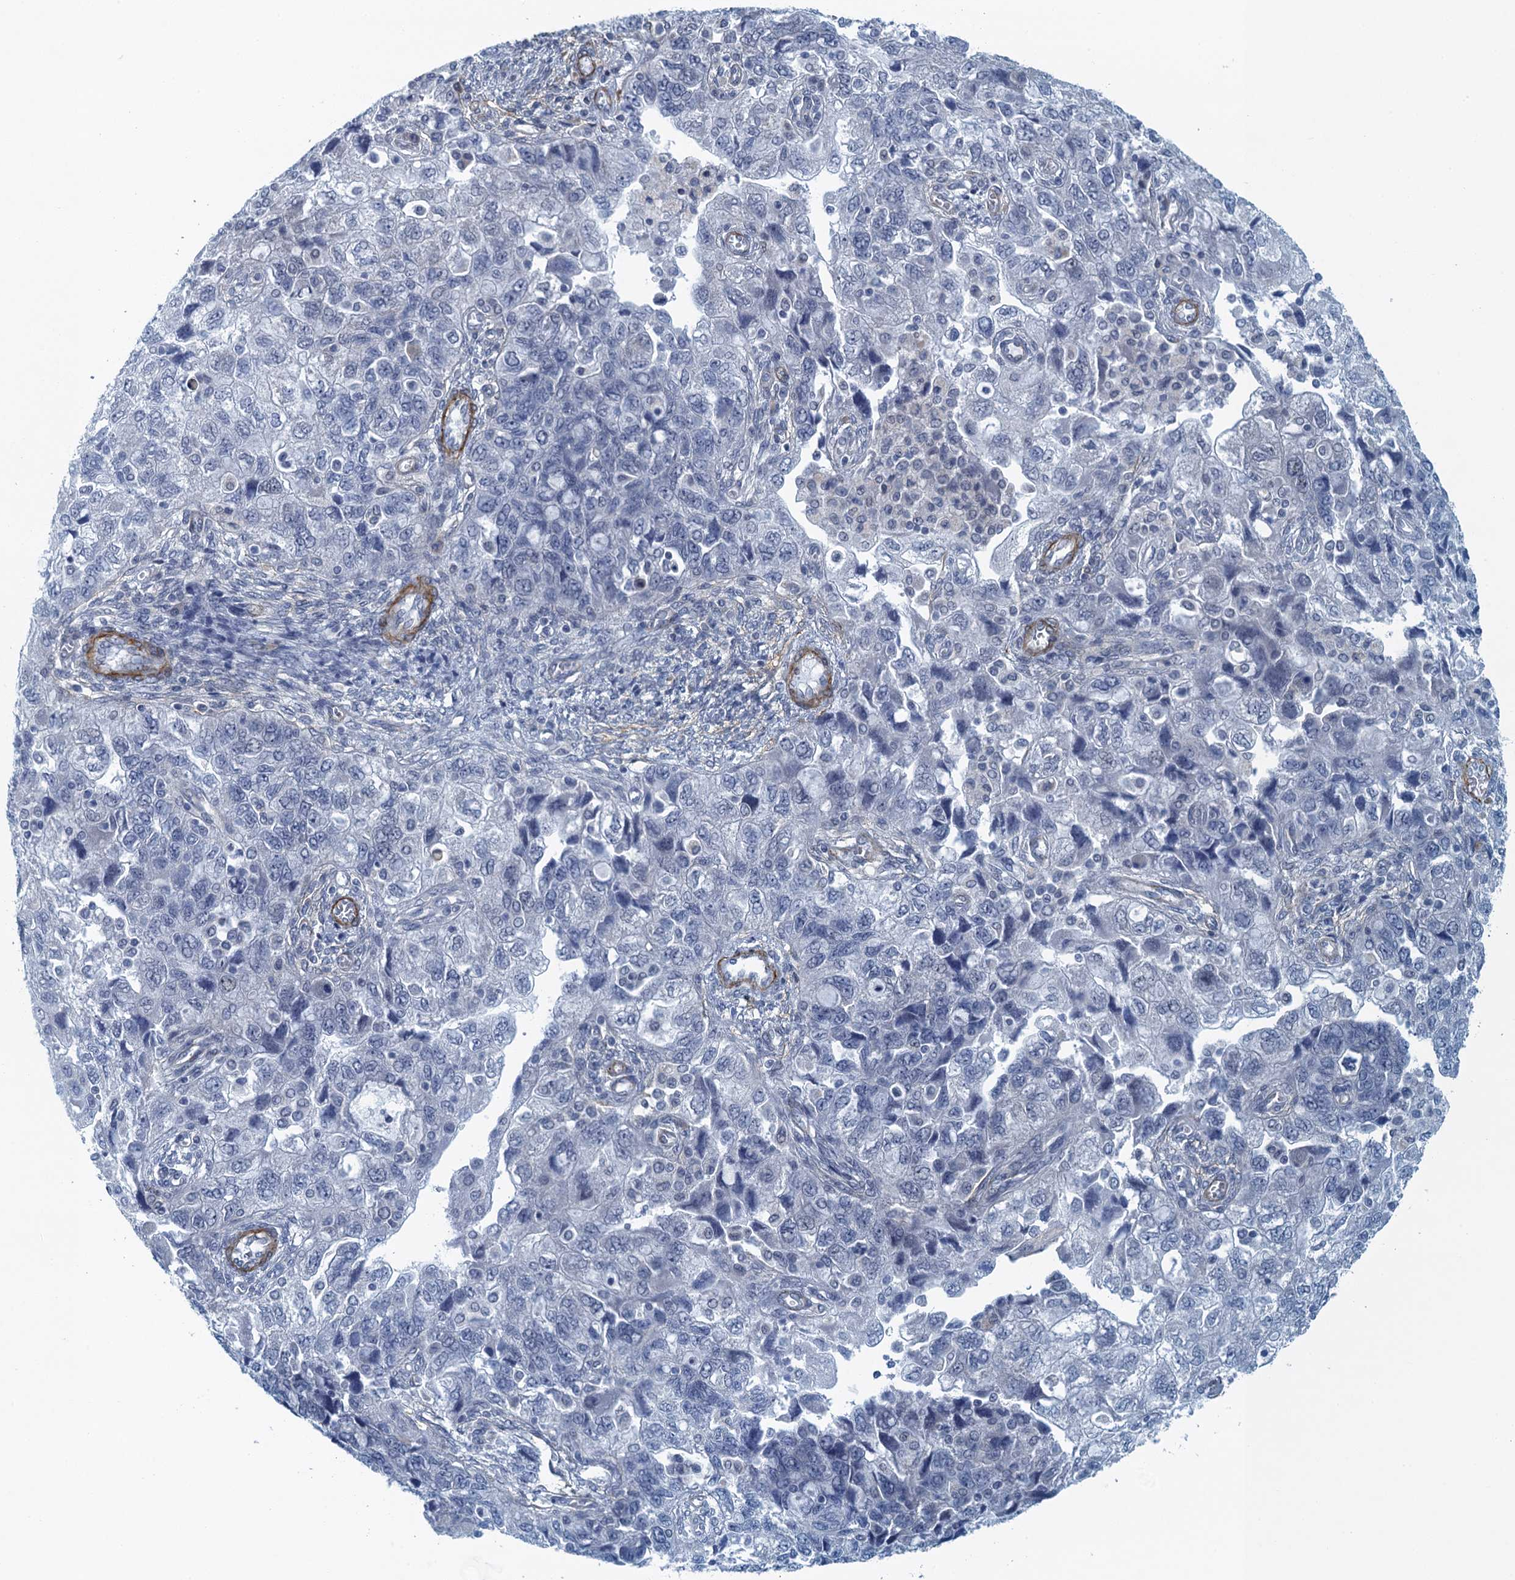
{"staining": {"intensity": "negative", "quantity": "none", "location": "none"}, "tissue": "ovarian cancer", "cell_type": "Tumor cells", "image_type": "cancer", "snomed": [{"axis": "morphology", "description": "Carcinoma, NOS"}, {"axis": "morphology", "description": "Cystadenocarcinoma, serous, NOS"}, {"axis": "topography", "description": "Ovary"}], "caption": "Carcinoma (ovarian) was stained to show a protein in brown. There is no significant expression in tumor cells. (Brightfield microscopy of DAB (3,3'-diaminobenzidine) immunohistochemistry (IHC) at high magnification).", "gene": "ALG2", "patient": {"sex": "female", "age": 69}}